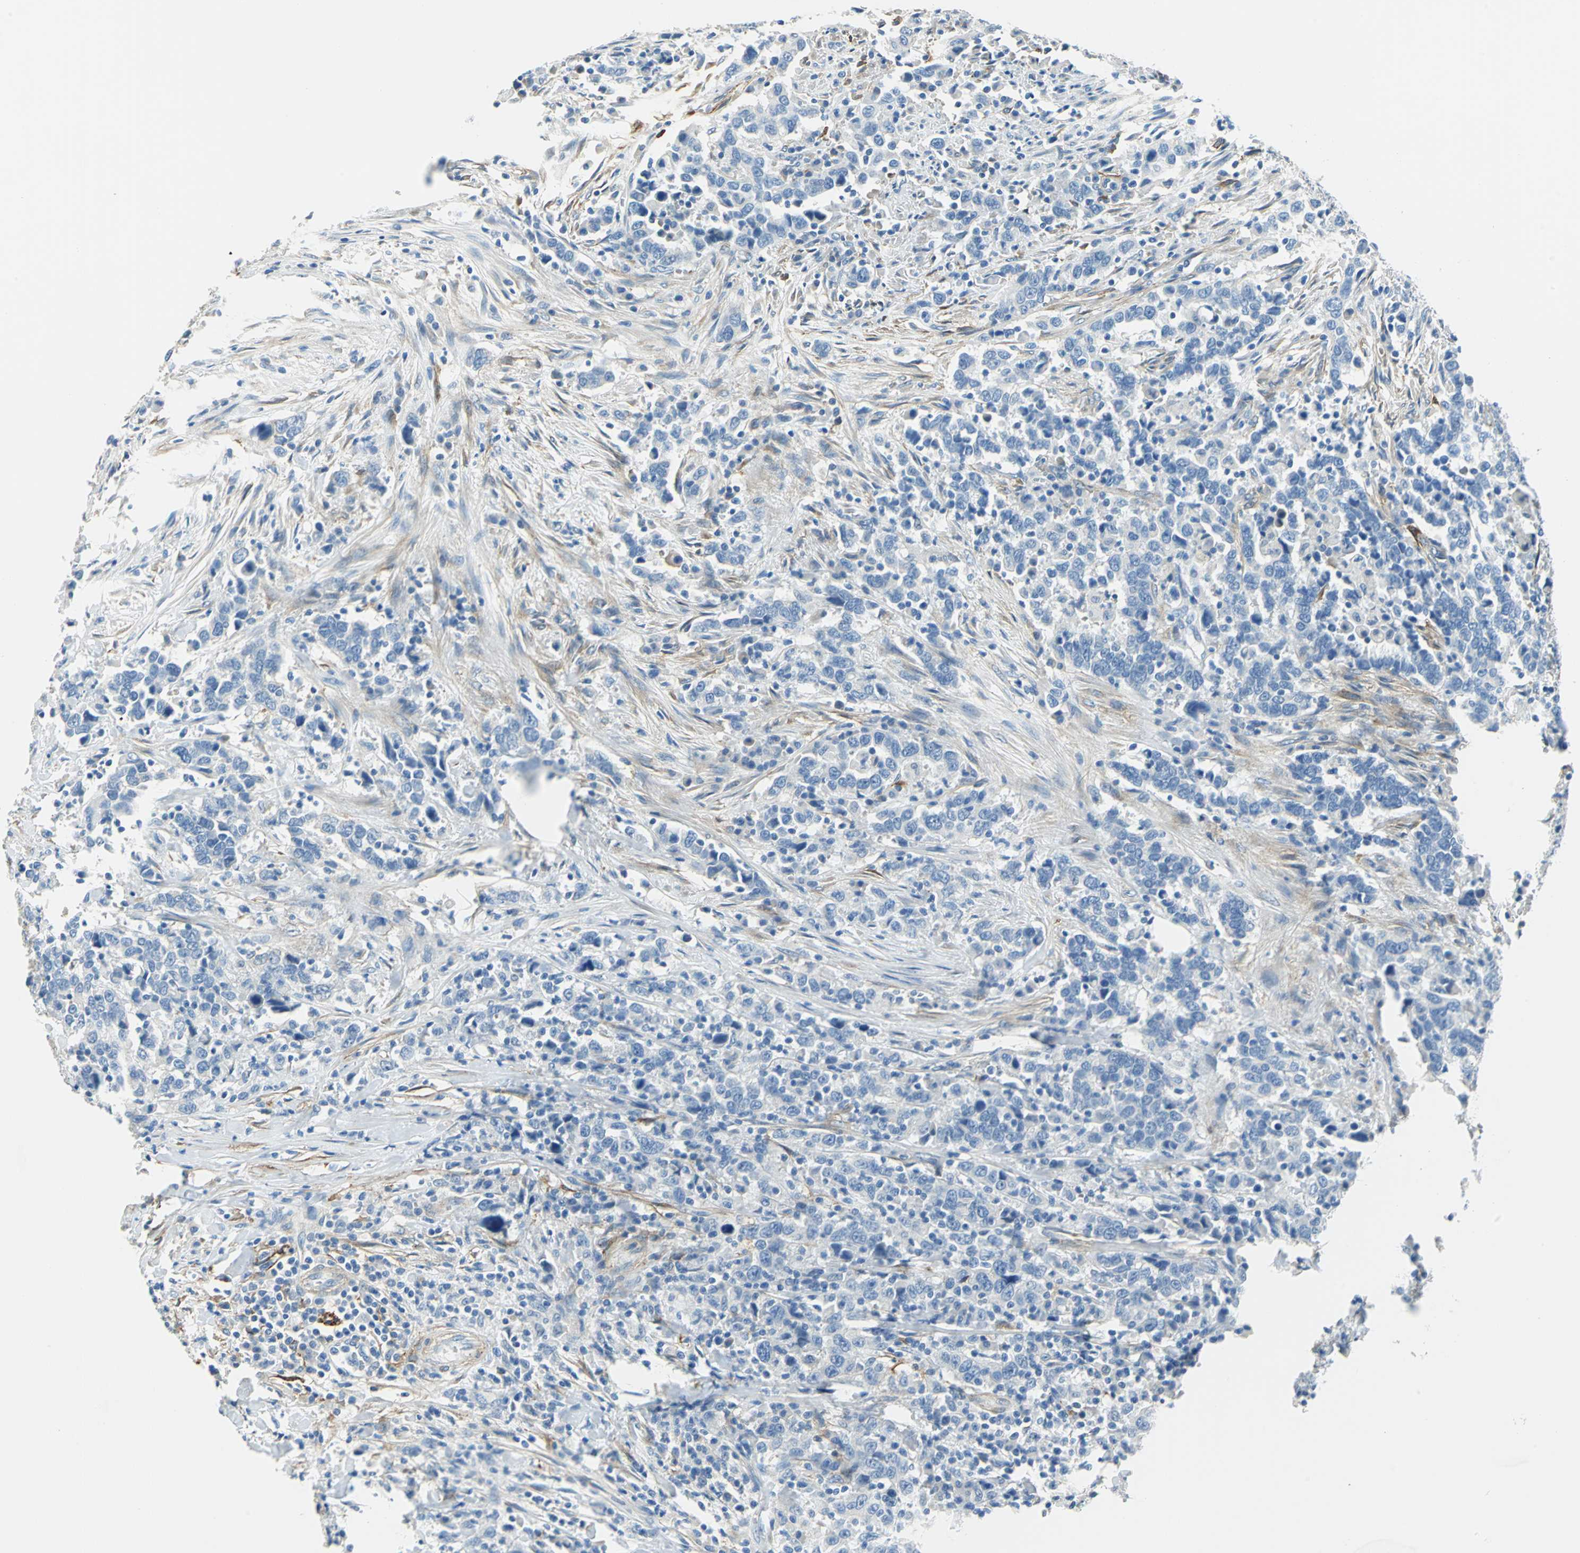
{"staining": {"intensity": "negative", "quantity": "none", "location": "none"}, "tissue": "urothelial cancer", "cell_type": "Tumor cells", "image_type": "cancer", "snomed": [{"axis": "morphology", "description": "Urothelial carcinoma, High grade"}, {"axis": "topography", "description": "Urinary bladder"}], "caption": "This photomicrograph is of urothelial cancer stained with immunohistochemistry (IHC) to label a protein in brown with the nuclei are counter-stained blue. There is no staining in tumor cells.", "gene": "AKAP12", "patient": {"sex": "male", "age": 61}}